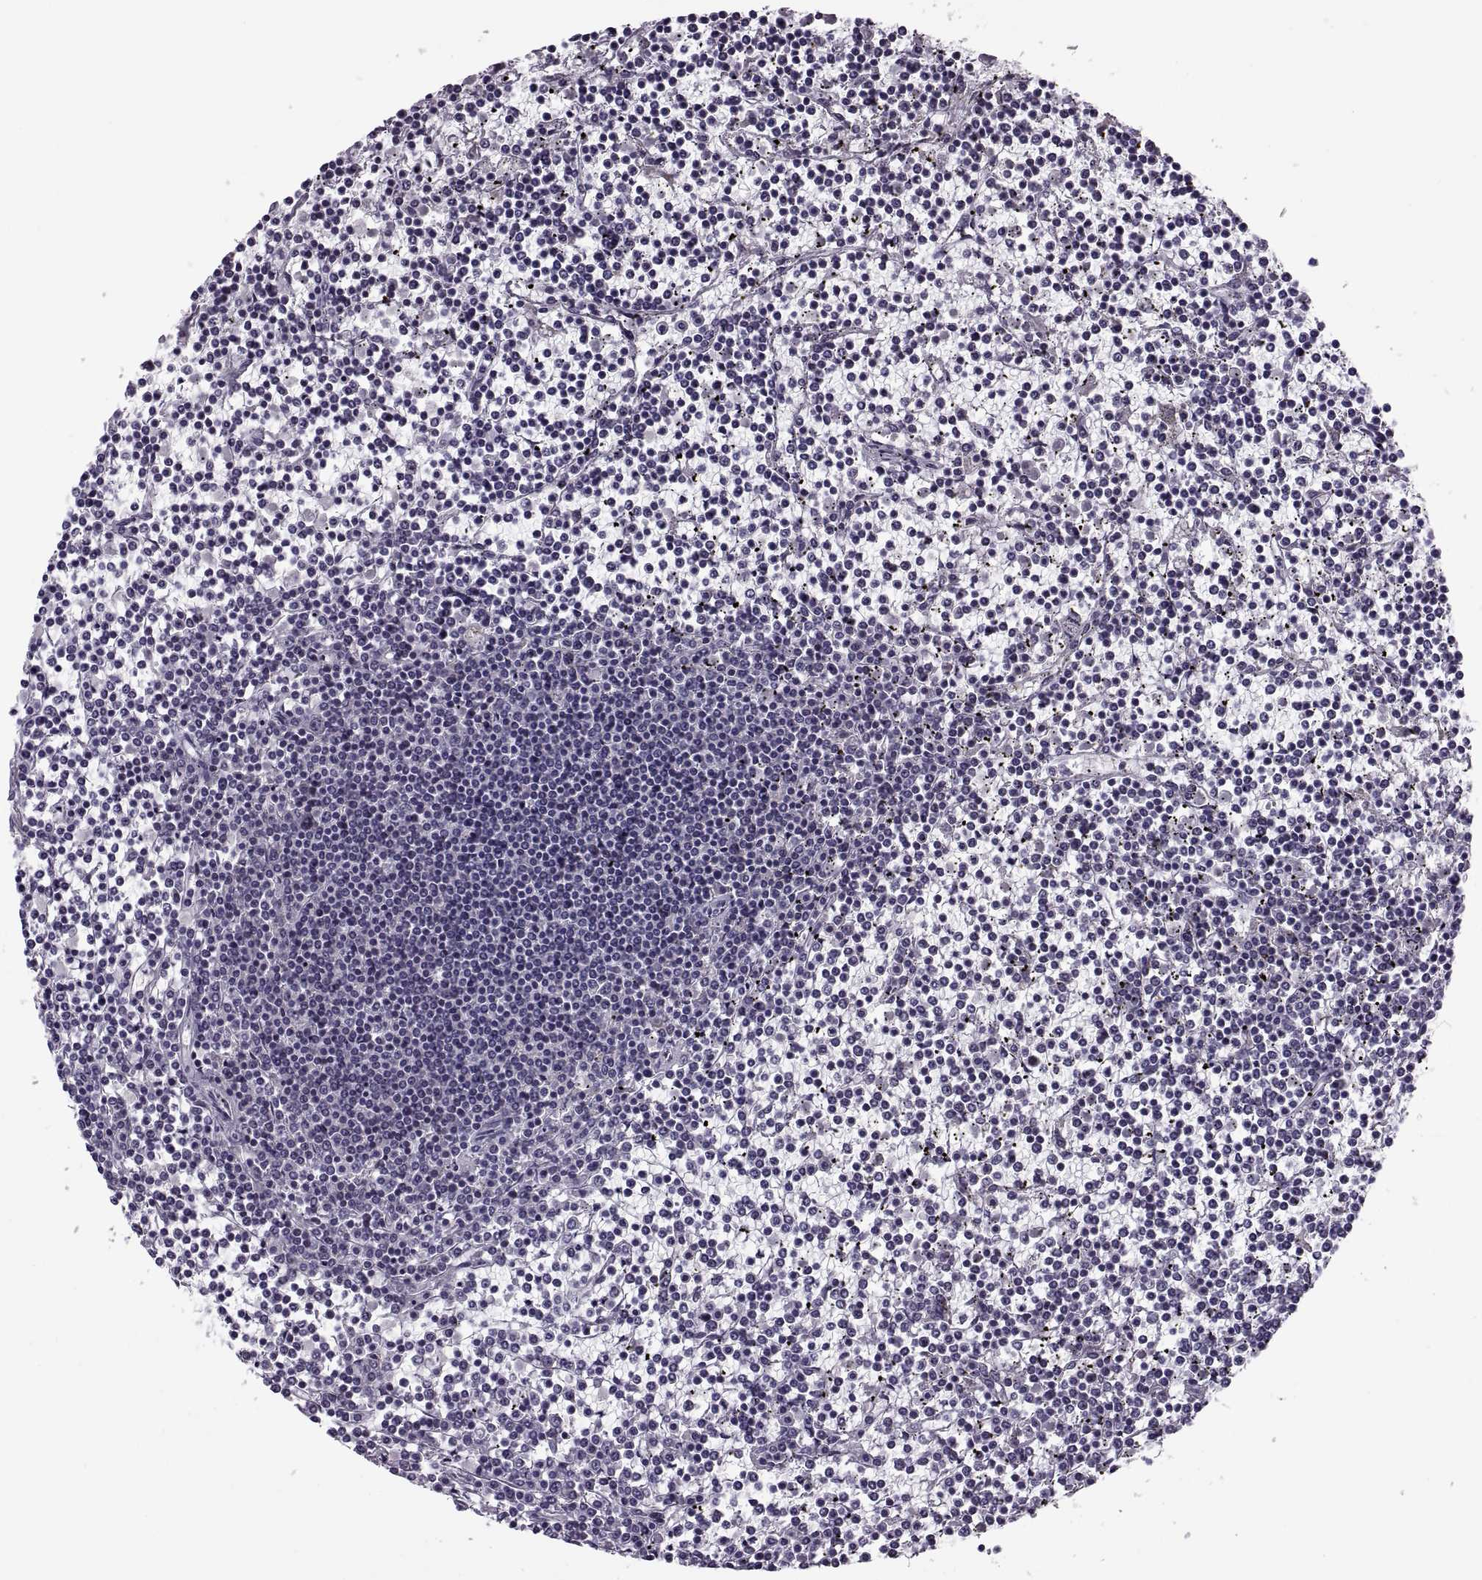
{"staining": {"intensity": "negative", "quantity": "none", "location": "none"}, "tissue": "lymphoma", "cell_type": "Tumor cells", "image_type": "cancer", "snomed": [{"axis": "morphology", "description": "Malignant lymphoma, non-Hodgkin's type, Low grade"}, {"axis": "topography", "description": "Spleen"}], "caption": "The histopathology image reveals no staining of tumor cells in lymphoma.", "gene": "OTP", "patient": {"sex": "female", "age": 19}}